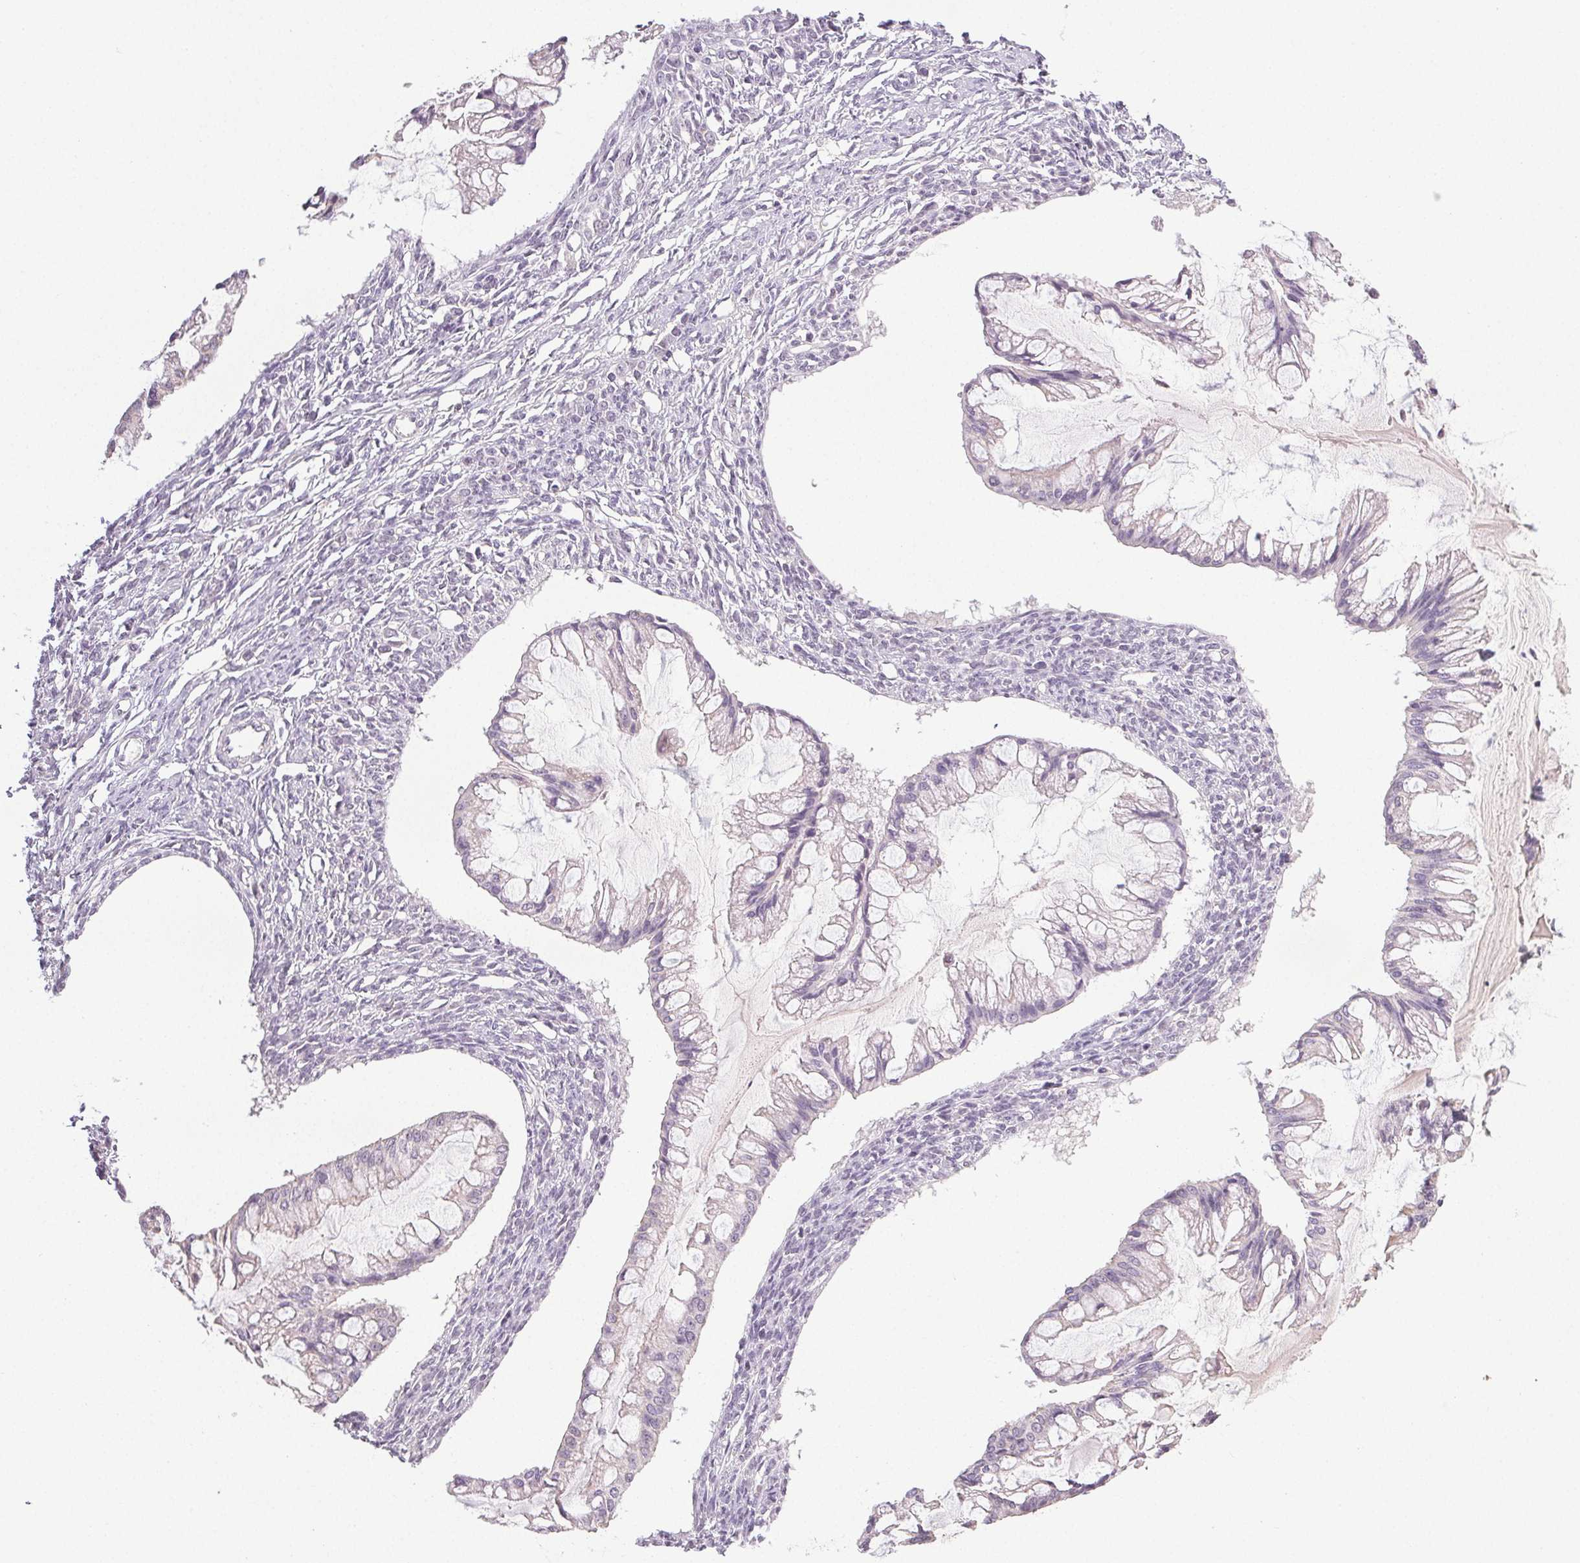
{"staining": {"intensity": "moderate", "quantity": "<25%", "location": "cytoplasmic/membranous"}, "tissue": "ovarian cancer", "cell_type": "Tumor cells", "image_type": "cancer", "snomed": [{"axis": "morphology", "description": "Cystadenocarcinoma, mucinous, NOS"}, {"axis": "topography", "description": "Ovary"}], "caption": "Ovarian cancer stained with a brown dye demonstrates moderate cytoplasmic/membranous positive positivity in approximately <25% of tumor cells.", "gene": "COL7A1", "patient": {"sex": "female", "age": 73}}